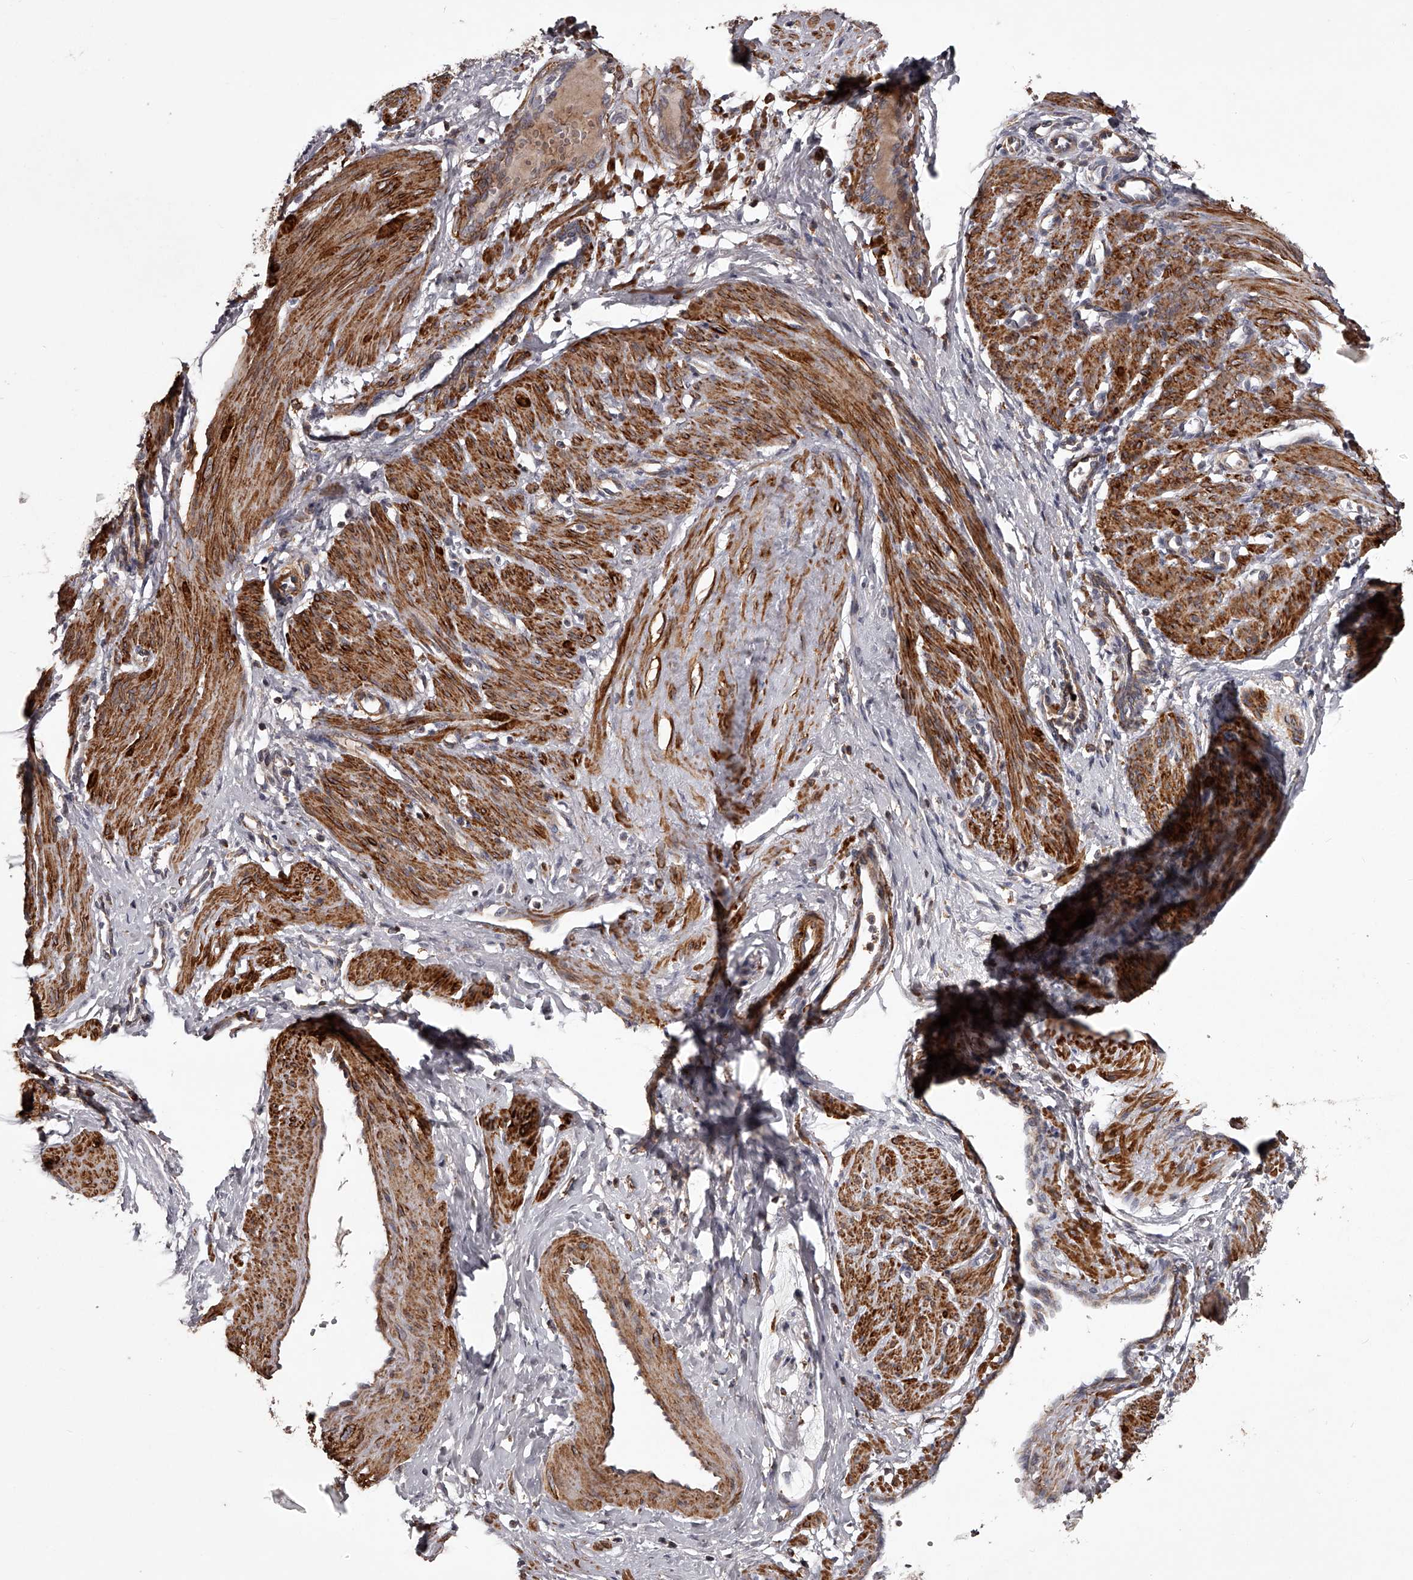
{"staining": {"intensity": "strong", "quantity": ">75%", "location": "cytoplasmic/membranous"}, "tissue": "smooth muscle", "cell_type": "Smooth muscle cells", "image_type": "normal", "snomed": [{"axis": "morphology", "description": "Normal tissue, NOS"}, {"axis": "topography", "description": "Endometrium"}], "caption": "Protein staining by IHC exhibits strong cytoplasmic/membranous staining in about >75% of smooth muscle cells in normal smooth muscle.", "gene": "RRP36", "patient": {"sex": "female", "age": 33}}